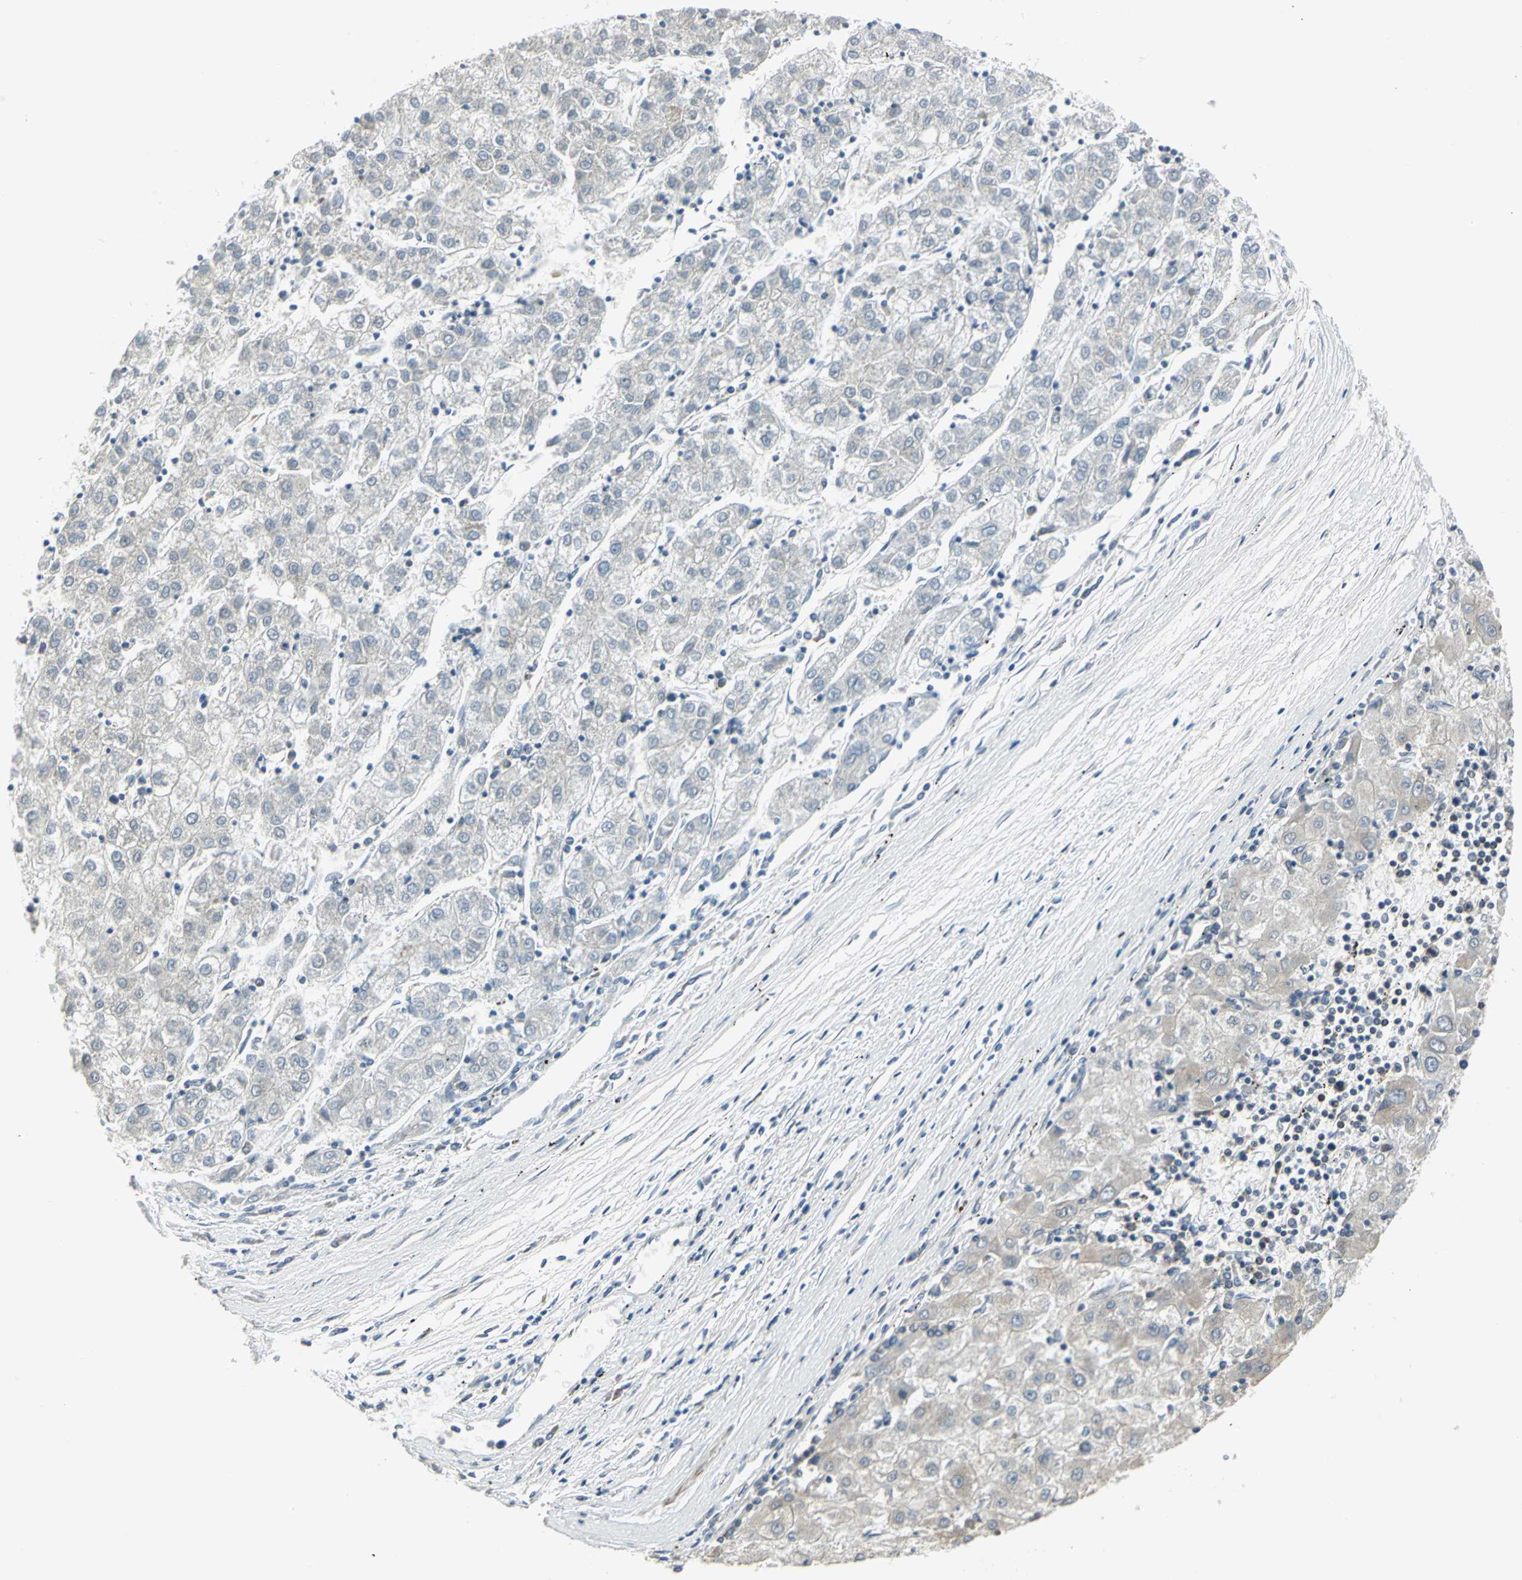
{"staining": {"intensity": "weak", "quantity": "<25%", "location": "cytoplasmic/membranous"}, "tissue": "liver cancer", "cell_type": "Tumor cells", "image_type": "cancer", "snomed": [{"axis": "morphology", "description": "Carcinoma, Hepatocellular, NOS"}, {"axis": "topography", "description": "Liver"}], "caption": "This is an immunohistochemistry histopathology image of human liver cancer (hepatocellular carcinoma). There is no staining in tumor cells.", "gene": "PLAGL2", "patient": {"sex": "male", "age": 72}}